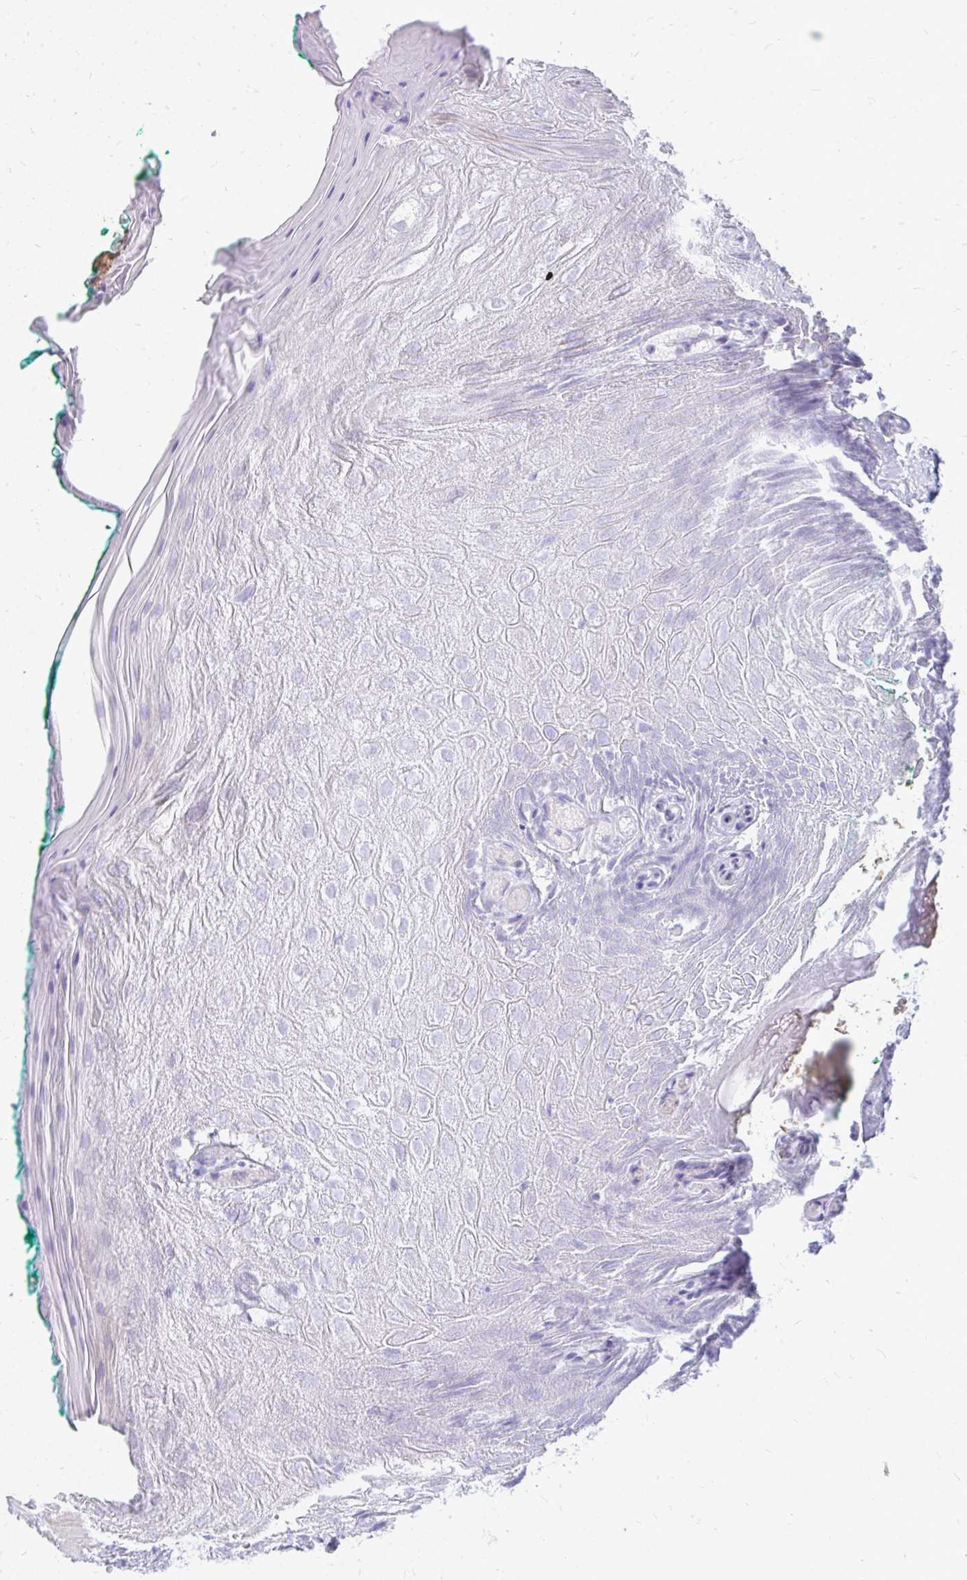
{"staining": {"intensity": "negative", "quantity": "none", "location": "none"}, "tissue": "oral mucosa", "cell_type": "Squamous epithelial cells", "image_type": "normal", "snomed": [{"axis": "morphology", "description": "Normal tissue, NOS"}, {"axis": "topography", "description": "Oral tissue"}], "caption": "Immunohistochemistry micrograph of normal human oral mucosa stained for a protein (brown), which reveals no staining in squamous epithelial cells. (Immunohistochemistry, brightfield microscopy, high magnification).", "gene": "TSPEAR", "patient": {"sex": "female", "age": 40}}